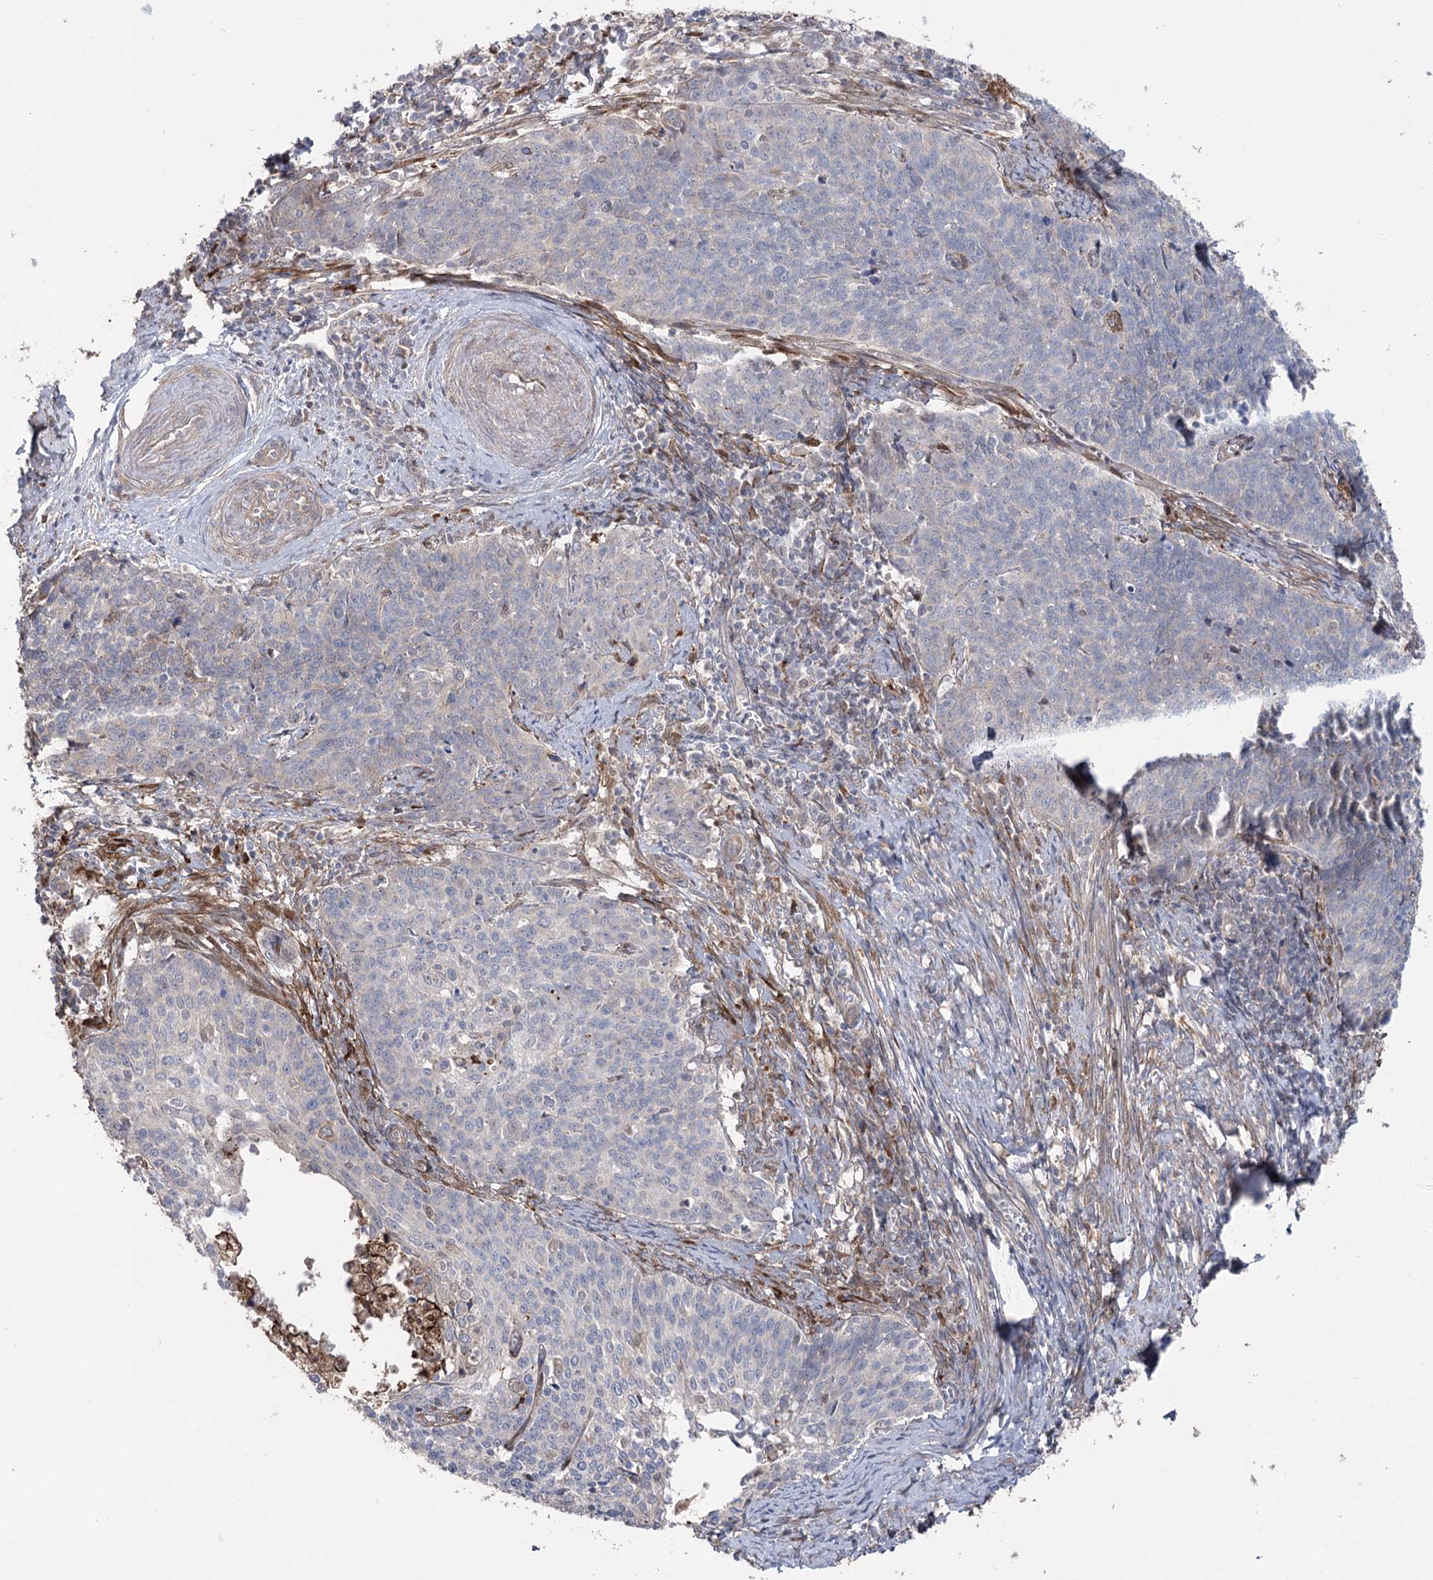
{"staining": {"intensity": "negative", "quantity": "none", "location": "none"}, "tissue": "cervical cancer", "cell_type": "Tumor cells", "image_type": "cancer", "snomed": [{"axis": "morphology", "description": "Squamous cell carcinoma, NOS"}, {"axis": "topography", "description": "Cervix"}], "caption": "There is no significant positivity in tumor cells of cervical cancer (squamous cell carcinoma).", "gene": "OTUD1", "patient": {"sex": "female", "age": 39}}